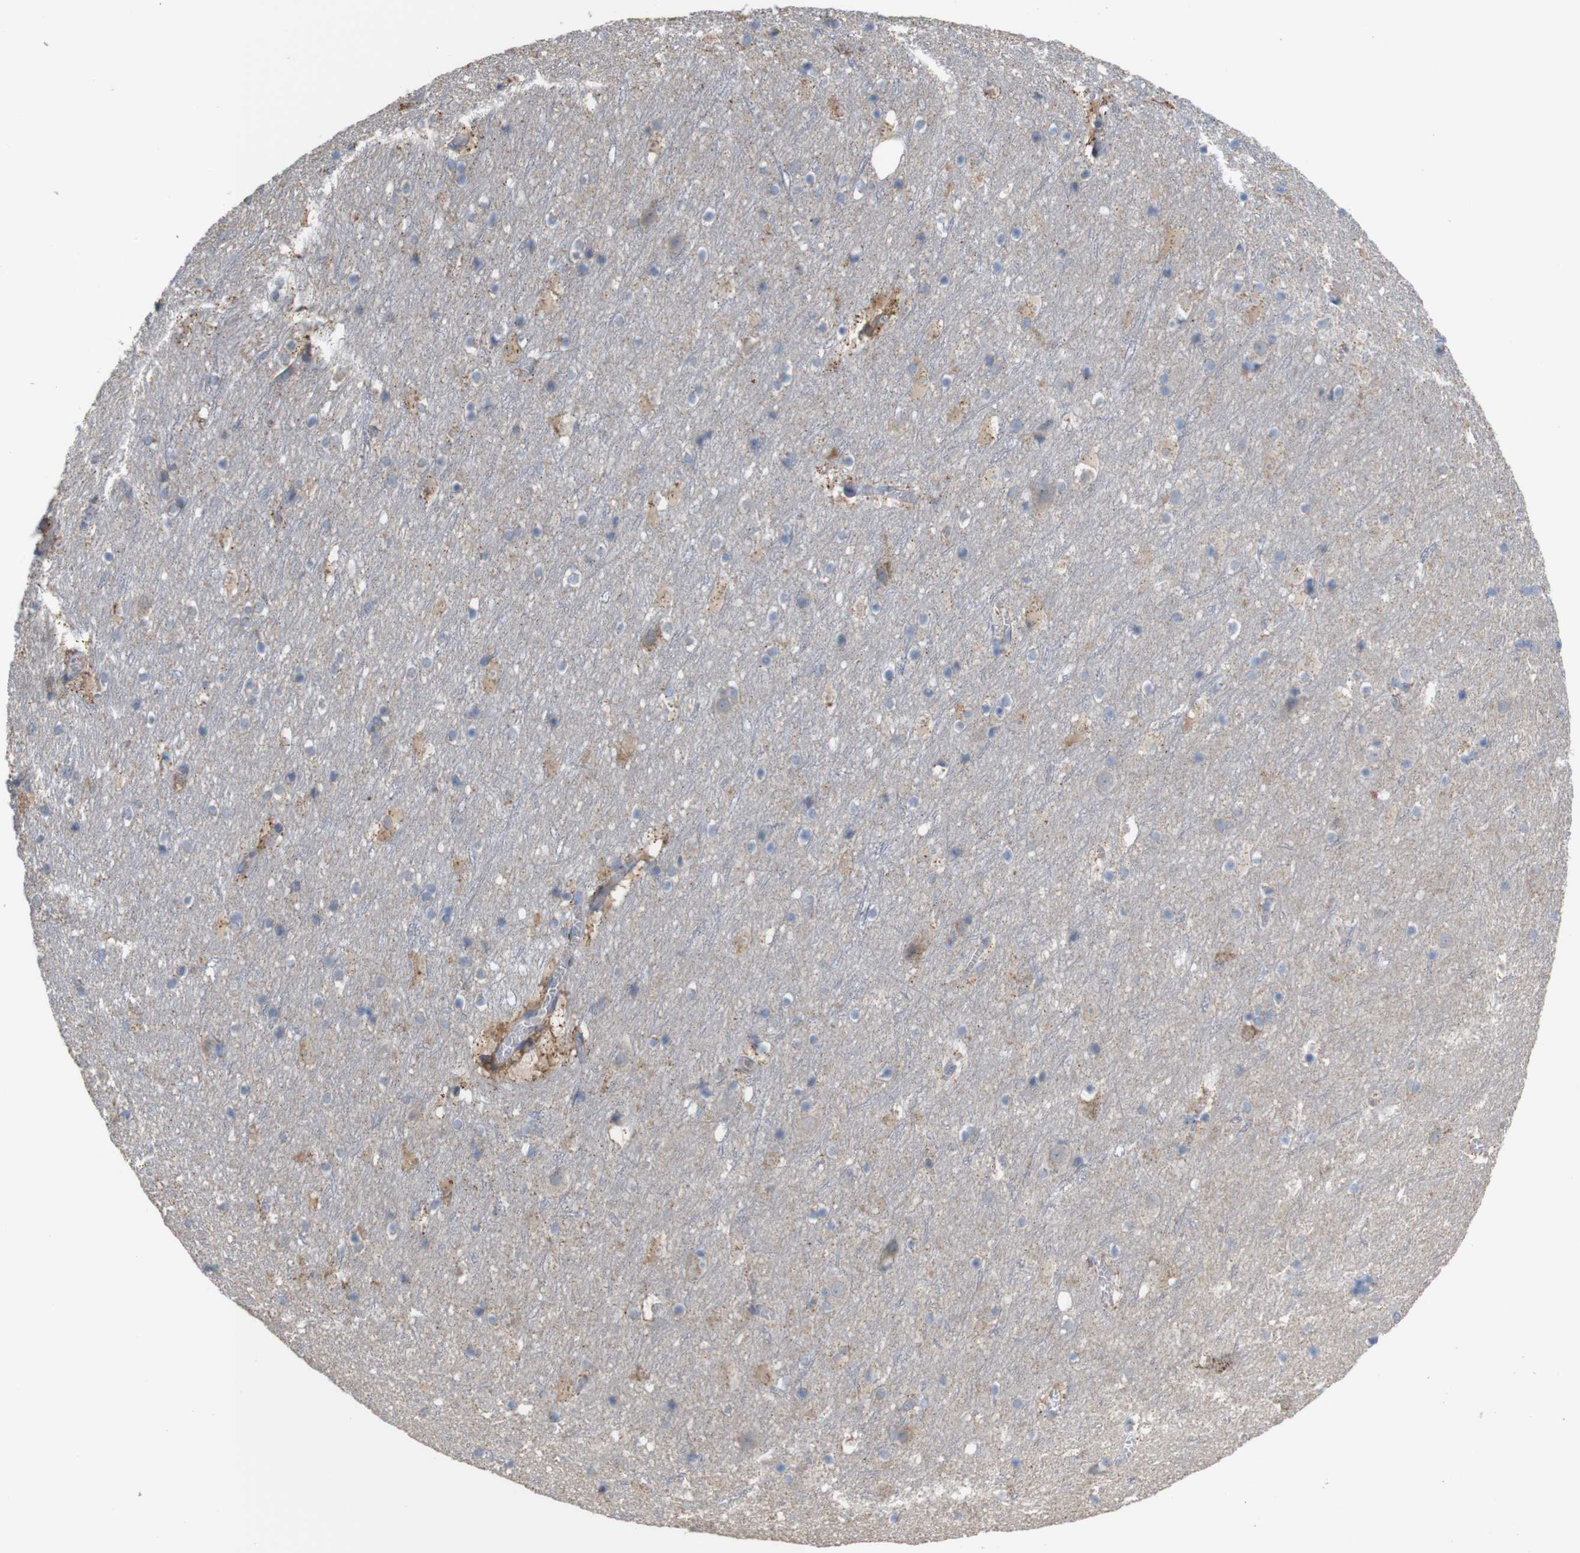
{"staining": {"intensity": "moderate", "quantity": "<25%", "location": "cytoplasmic/membranous"}, "tissue": "cerebral cortex", "cell_type": "Endothelial cells", "image_type": "normal", "snomed": [{"axis": "morphology", "description": "Normal tissue, NOS"}, {"axis": "topography", "description": "Cerebral cortex"}], "caption": "An image of human cerebral cortex stained for a protein demonstrates moderate cytoplasmic/membranous brown staining in endothelial cells. (Brightfield microscopy of DAB IHC at high magnification).", "gene": "PTPRR", "patient": {"sex": "male", "age": 45}}